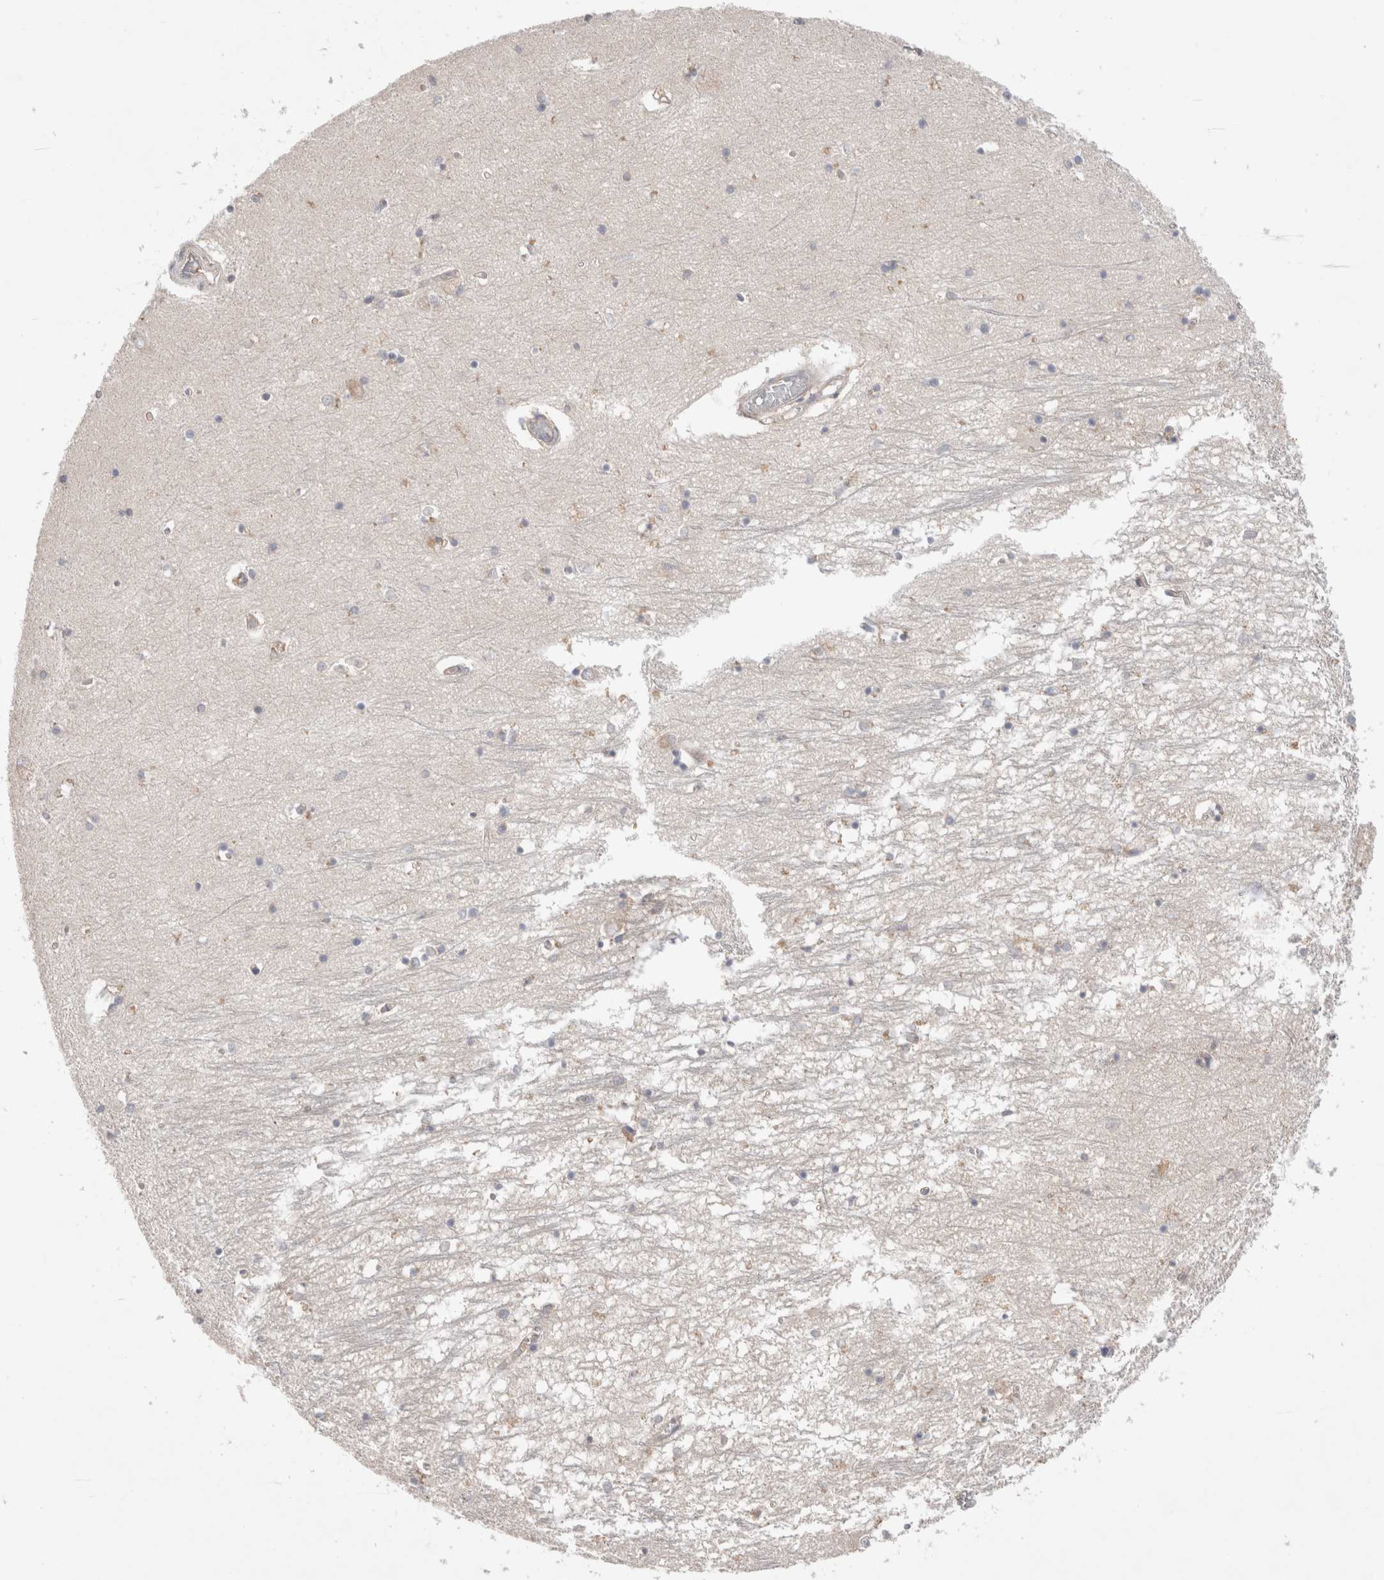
{"staining": {"intensity": "moderate", "quantity": "<25%", "location": "cytoplasmic/membranous"}, "tissue": "hippocampus", "cell_type": "Glial cells", "image_type": "normal", "snomed": [{"axis": "morphology", "description": "Normal tissue, NOS"}, {"axis": "topography", "description": "Hippocampus"}], "caption": "DAB (3,3'-diaminobenzidine) immunohistochemical staining of benign human hippocampus reveals moderate cytoplasmic/membranous protein expression in about <25% of glial cells.", "gene": "TBC1D16", "patient": {"sex": "male", "age": 70}}